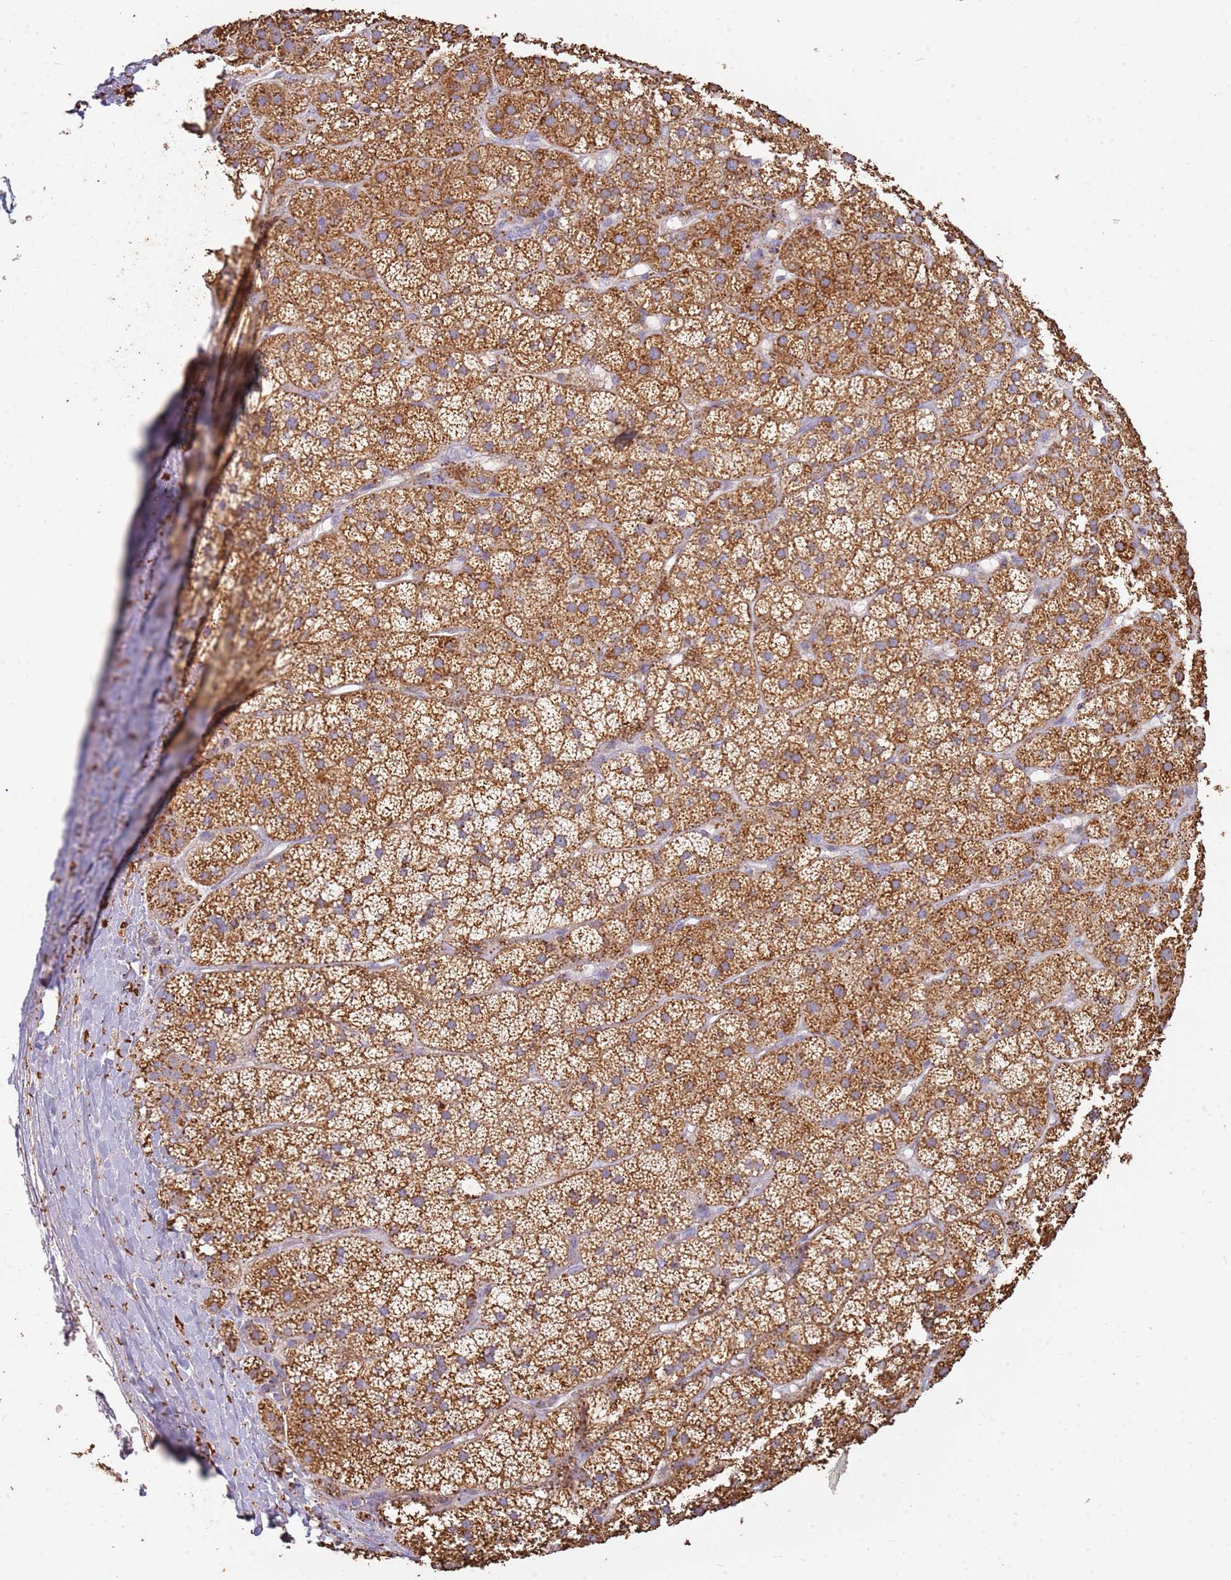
{"staining": {"intensity": "moderate", "quantity": ">75%", "location": "cytoplasmic/membranous"}, "tissue": "adrenal gland", "cell_type": "Glandular cells", "image_type": "normal", "snomed": [{"axis": "morphology", "description": "Normal tissue, NOS"}, {"axis": "topography", "description": "Adrenal gland"}], "caption": "Unremarkable adrenal gland reveals moderate cytoplasmic/membranous staining in about >75% of glandular cells Immunohistochemistry stains the protein in brown and the nuclei are stained blue..", "gene": "TMEM229B", "patient": {"sex": "female", "age": 70}}